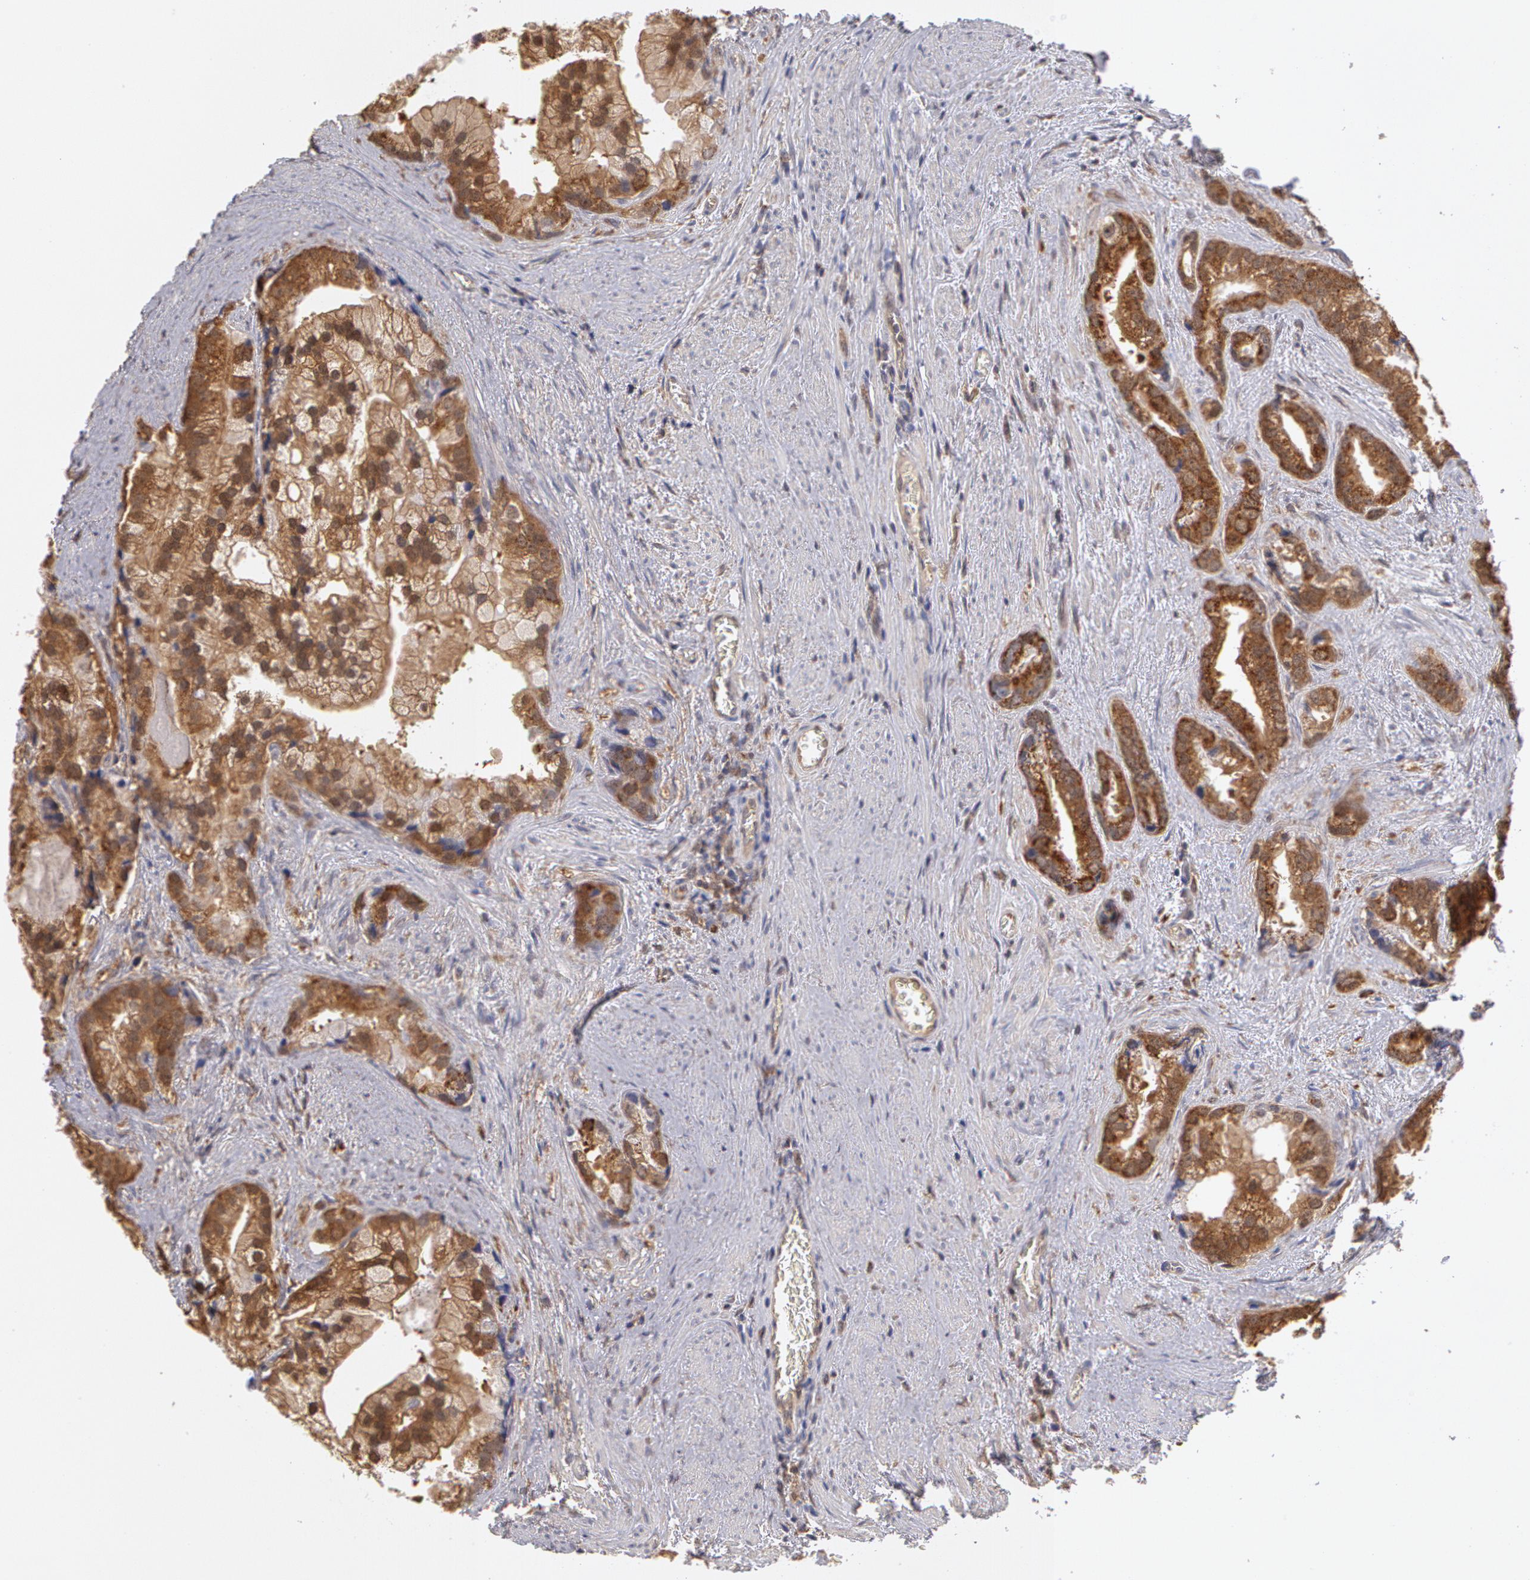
{"staining": {"intensity": "moderate", "quantity": ">75%", "location": "cytoplasmic/membranous"}, "tissue": "prostate cancer", "cell_type": "Tumor cells", "image_type": "cancer", "snomed": [{"axis": "morphology", "description": "Adenocarcinoma, Low grade"}, {"axis": "topography", "description": "Prostate"}], "caption": "IHC staining of prostate cancer, which reveals medium levels of moderate cytoplasmic/membranous staining in about >75% of tumor cells indicating moderate cytoplasmic/membranous protein positivity. The staining was performed using DAB (brown) for protein detection and nuclei were counterstained in hematoxylin (blue).", "gene": "MPST", "patient": {"sex": "male", "age": 71}}